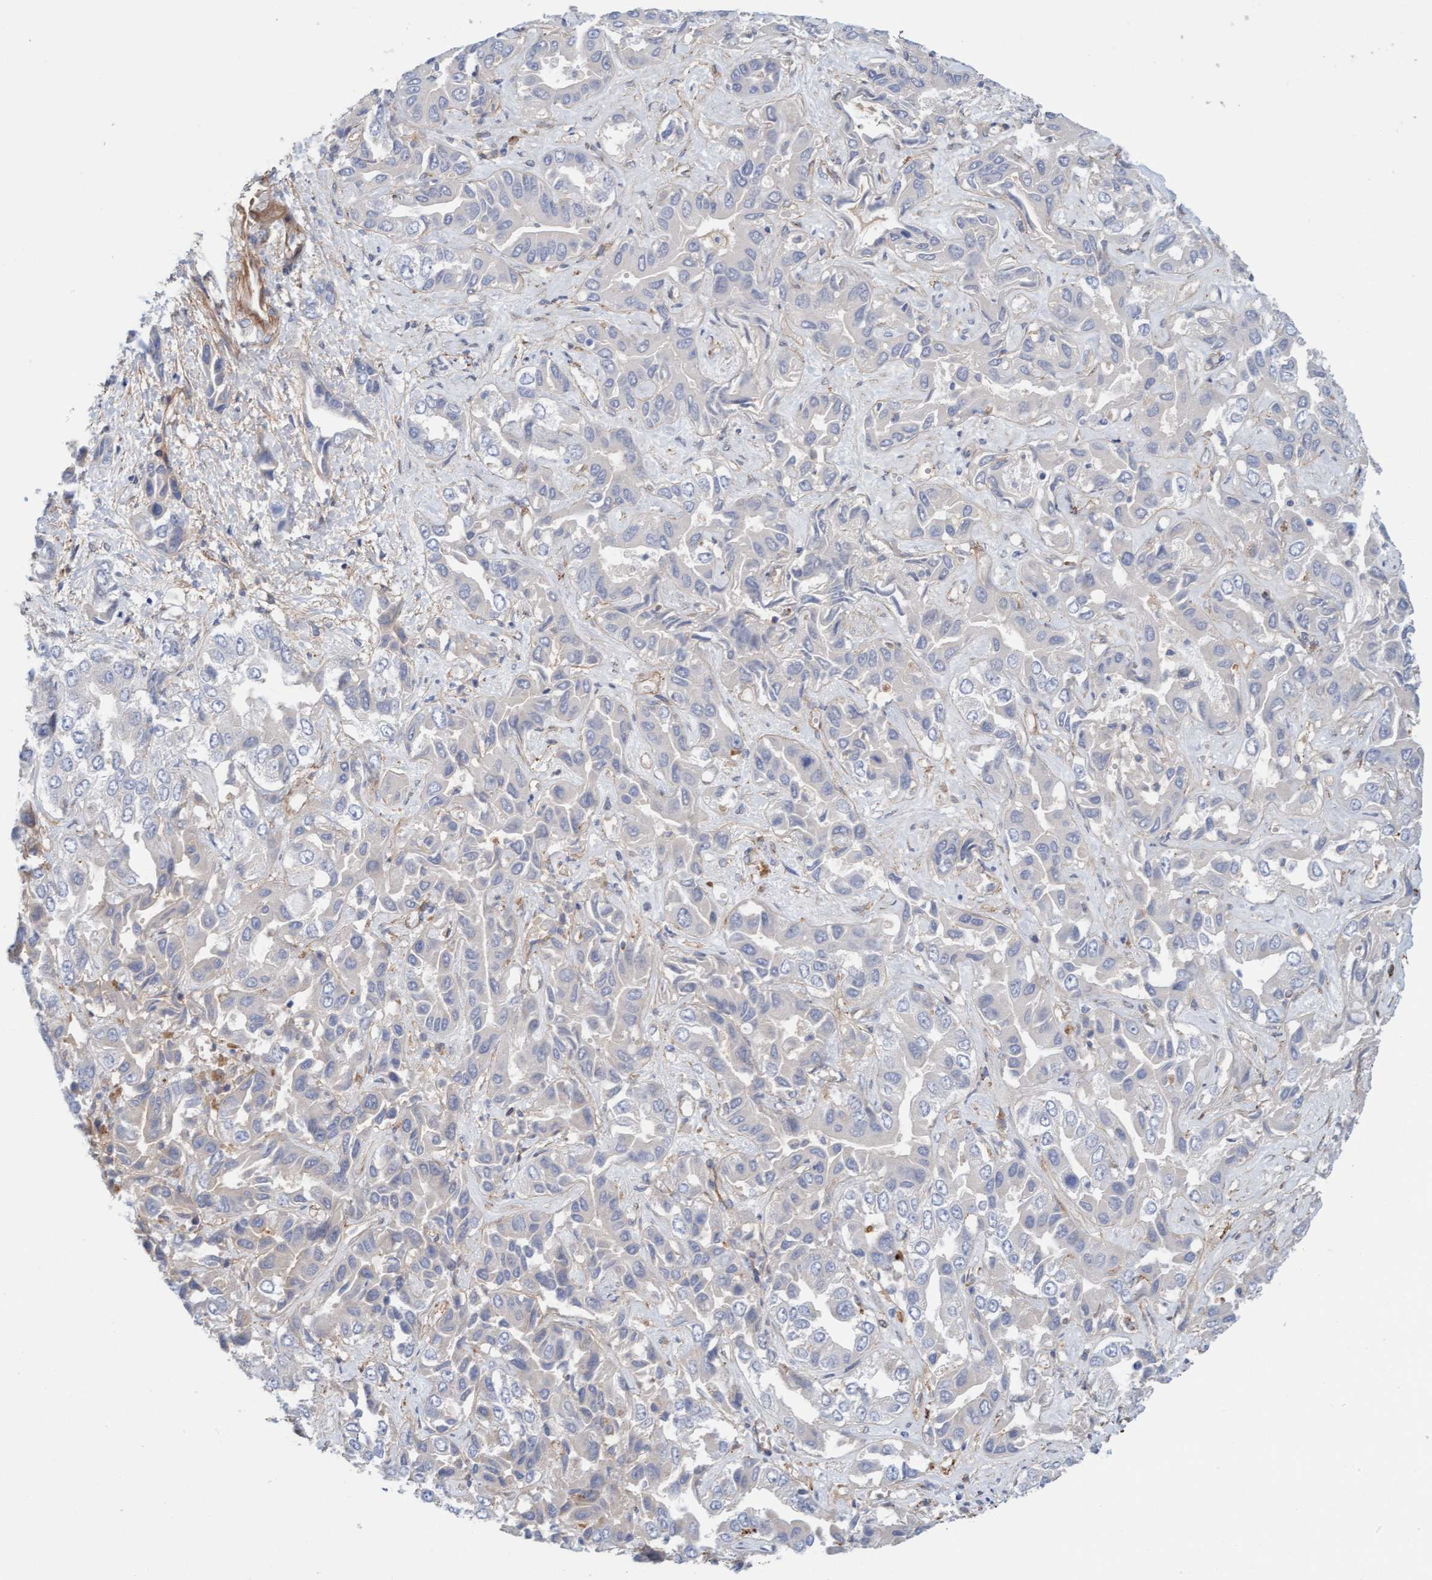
{"staining": {"intensity": "negative", "quantity": "none", "location": "none"}, "tissue": "liver cancer", "cell_type": "Tumor cells", "image_type": "cancer", "snomed": [{"axis": "morphology", "description": "Cholangiocarcinoma"}, {"axis": "topography", "description": "Liver"}], "caption": "DAB immunohistochemical staining of cholangiocarcinoma (liver) shows no significant staining in tumor cells.", "gene": "CDK5RAP3", "patient": {"sex": "female", "age": 52}}